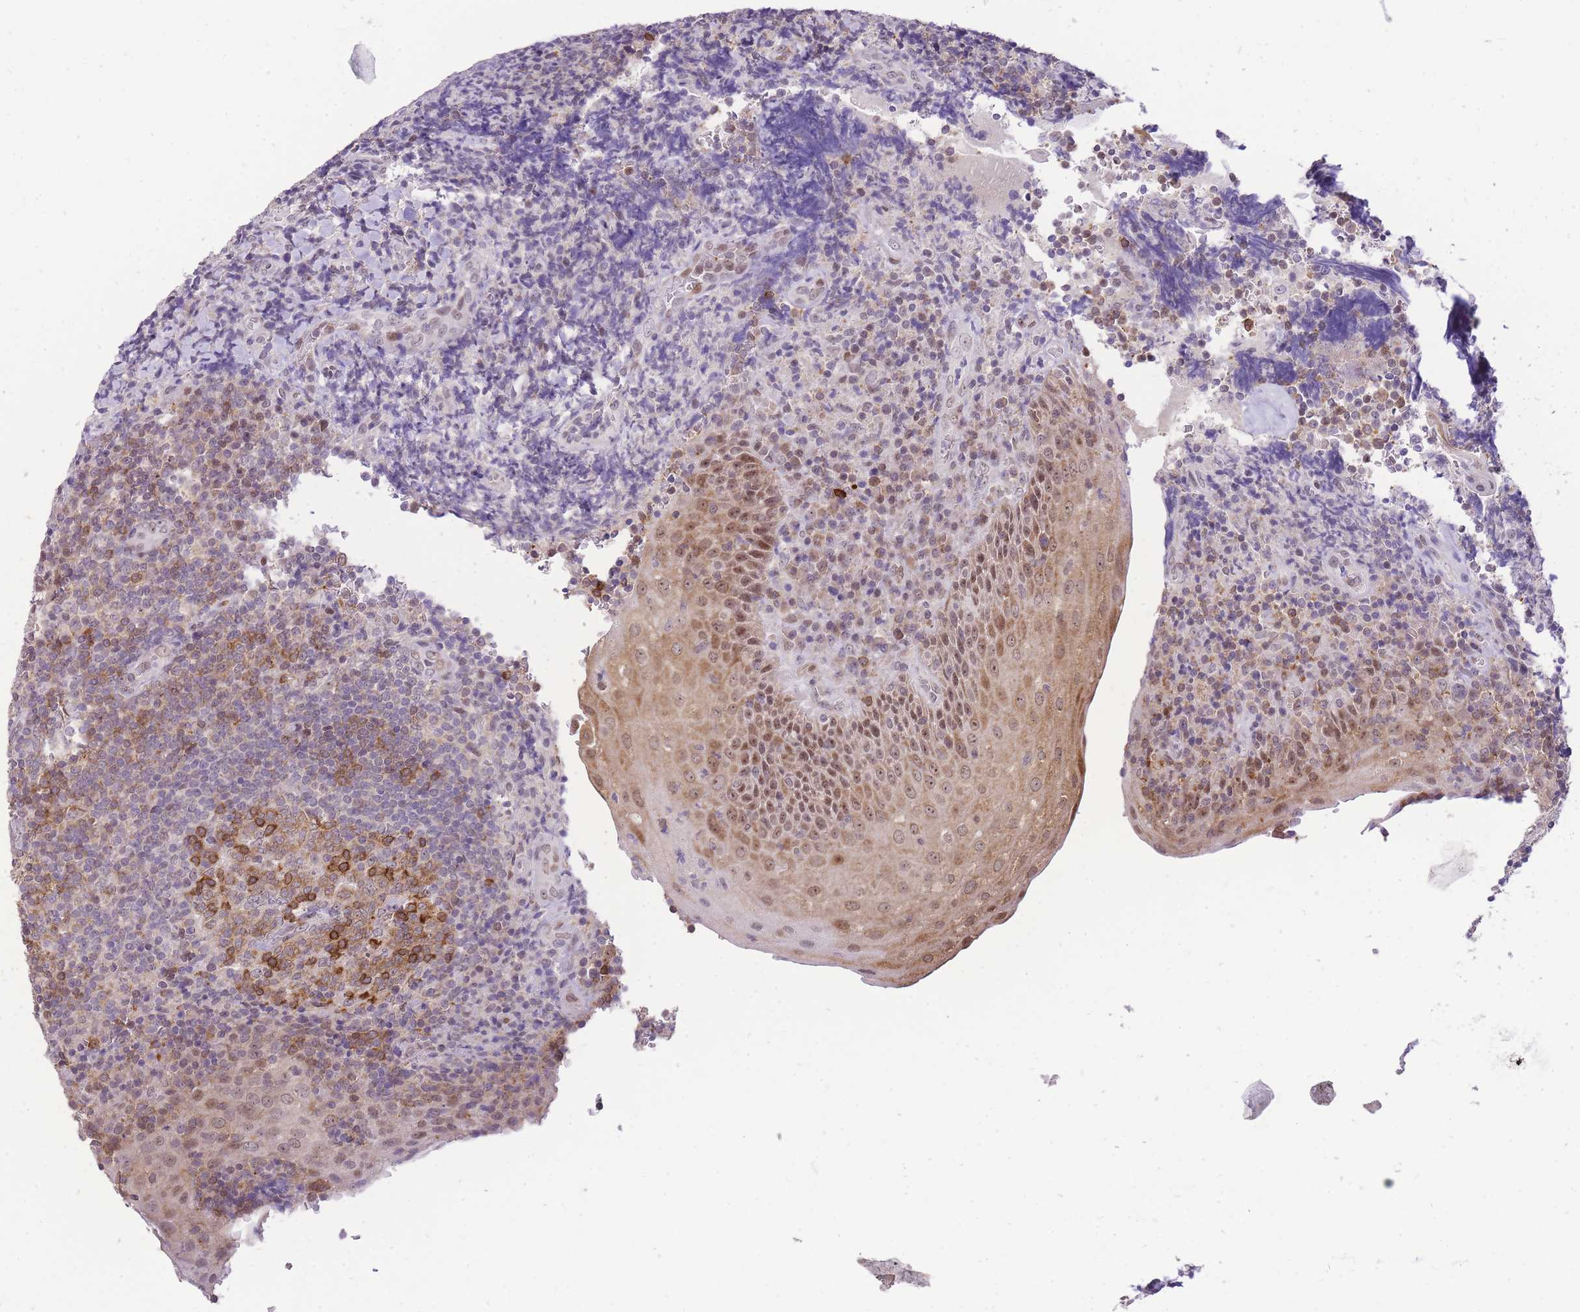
{"staining": {"intensity": "moderate", "quantity": ">75%", "location": "cytoplasmic/membranous"}, "tissue": "tonsil", "cell_type": "Germinal center cells", "image_type": "normal", "snomed": [{"axis": "morphology", "description": "Normal tissue, NOS"}, {"axis": "topography", "description": "Tonsil"}], "caption": "Benign tonsil was stained to show a protein in brown. There is medium levels of moderate cytoplasmic/membranous staining in approximately >75% of germinal center cells. (DAB IHC, brown staining for protein, blue staining for nuclei).", "gene": "STK39", "patient": {"sex": "male", "age": 37}}